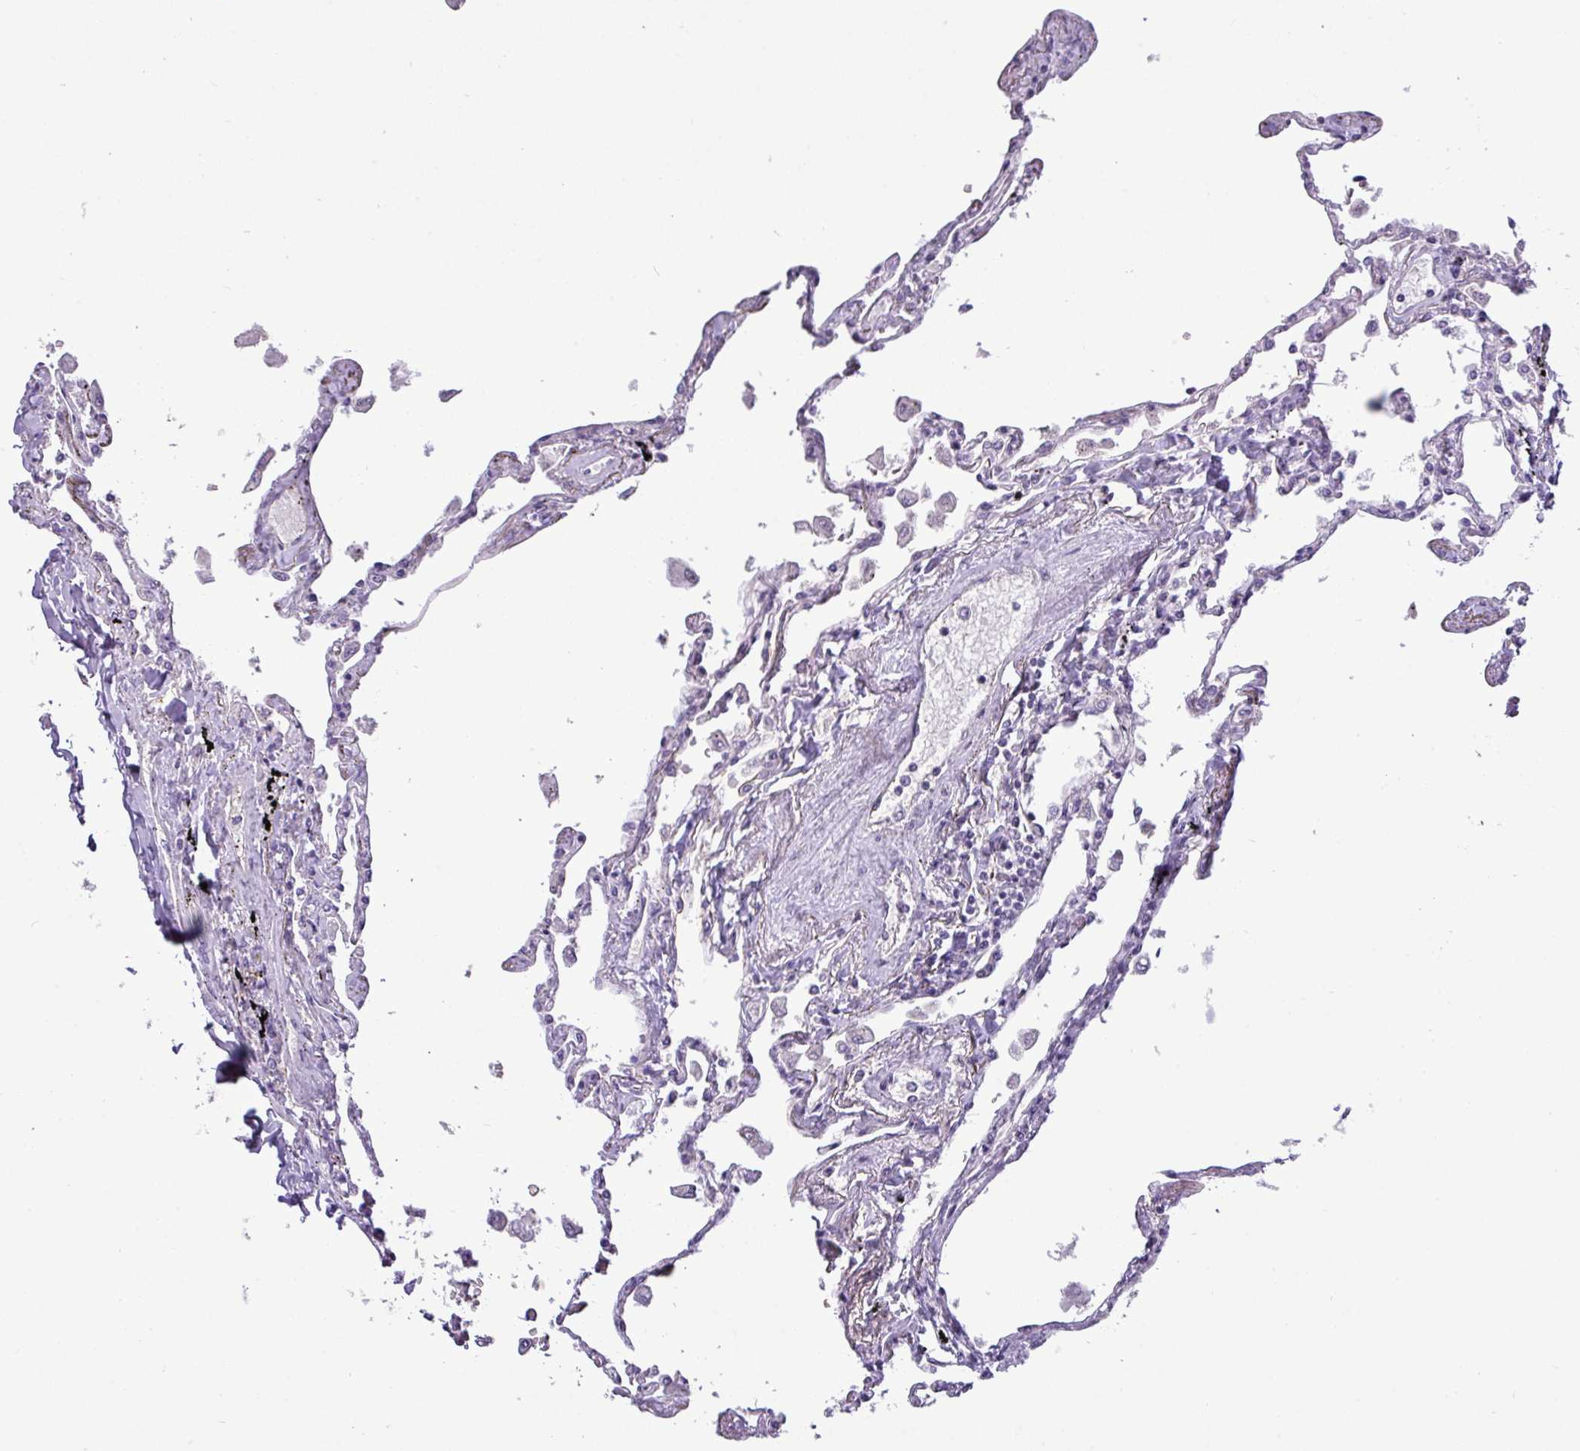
{"staining": {"intensity": "negative", "quantity": "none", "location": "none"}, "tissue": "lung", "cell_type": "Alveolar cells", "image_type": "normal", "snomed": [{"axis": "morphology", "description": "Normal tissue, NOS"}, {"axis": "topography", "description": "Lung"}], "caption": "This is an immunohistochemistry (IHC) photomicrograph of benign human lung. There is no staining in alveolar cells.", "gene": "RIPPLY1", "patient": {"sex": "female", "age": 67}}